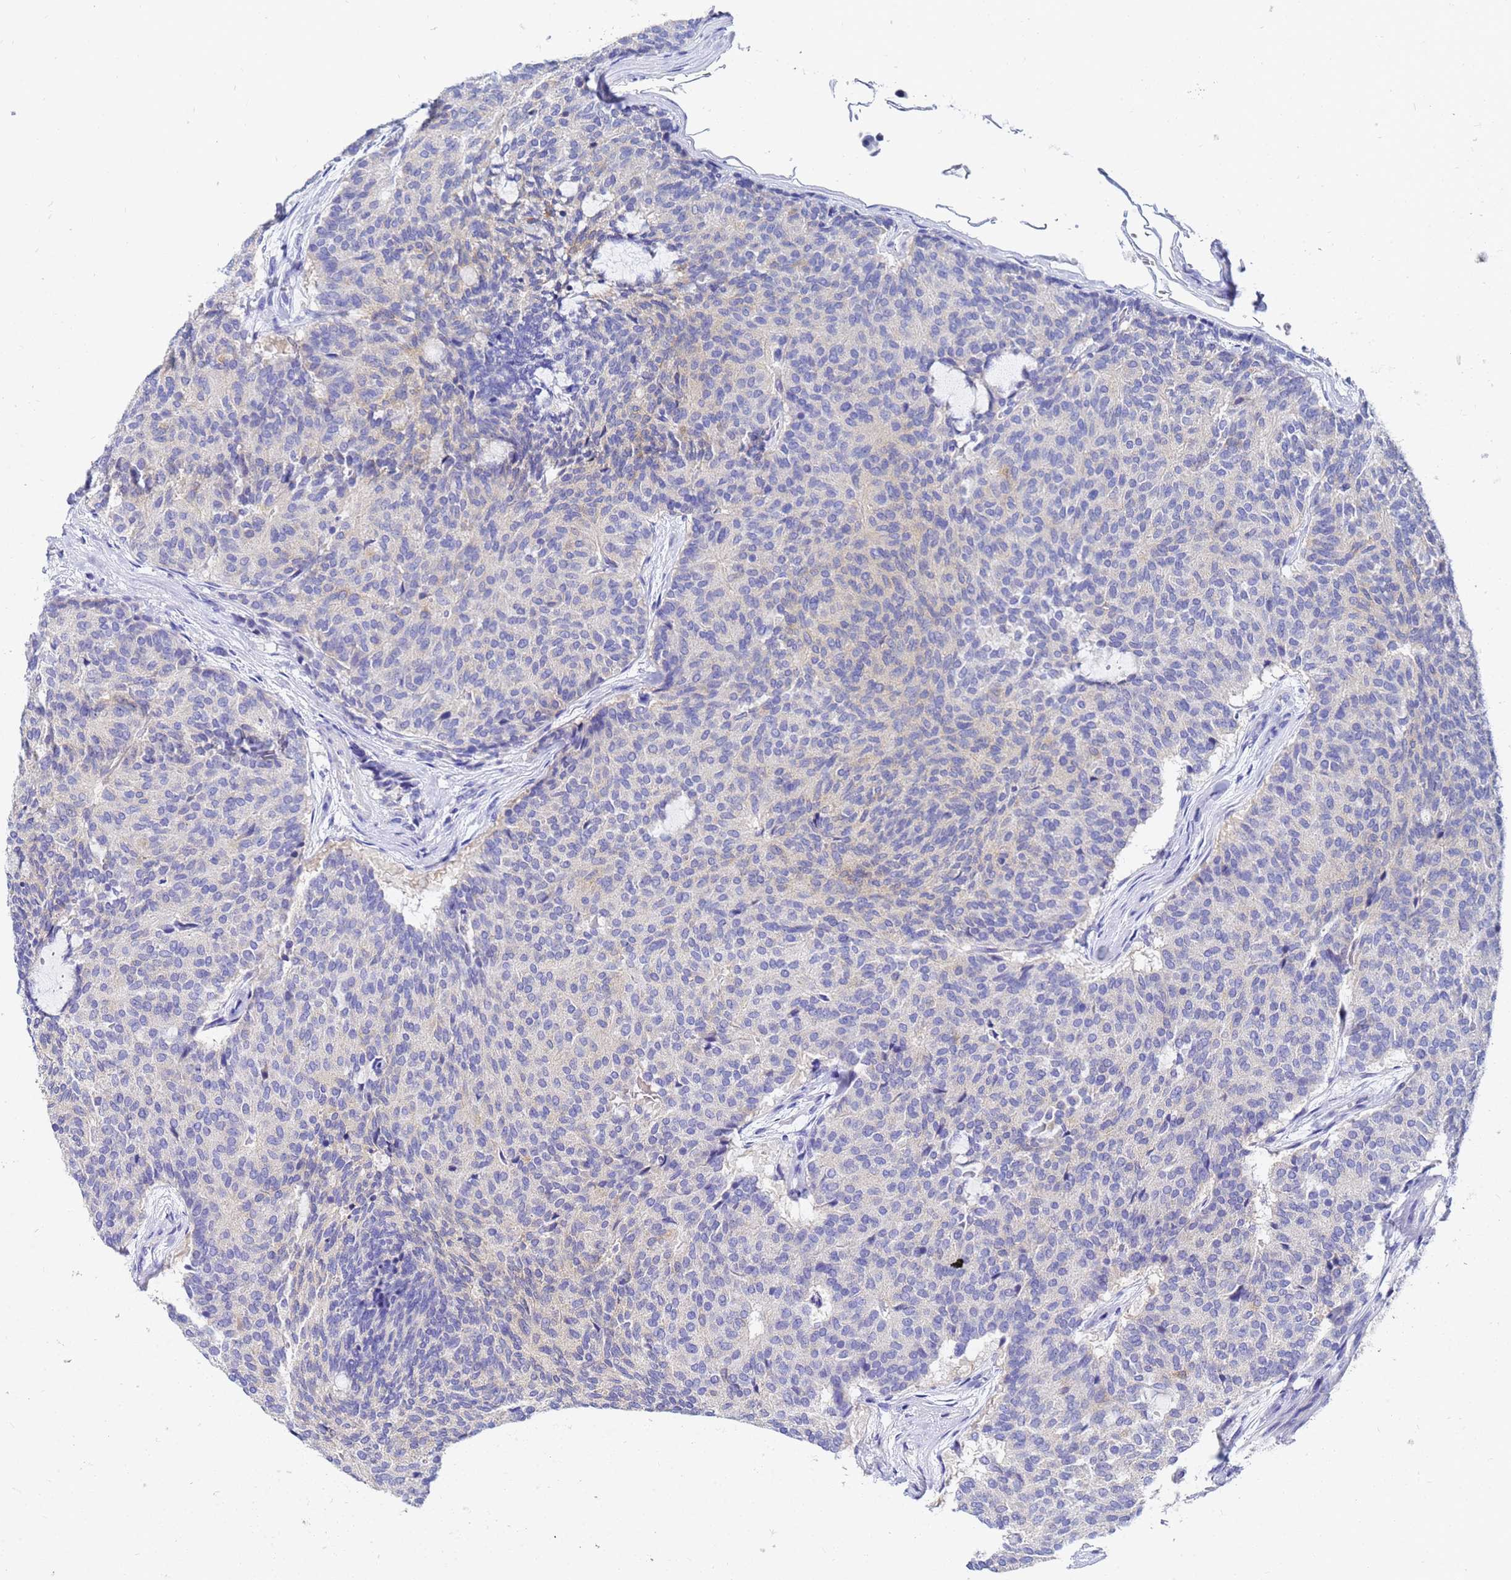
{"staining": {"intensity": "weak", "quantity": "<25%", "location": "cytoplasmic/membranous"}, "tissue": "carcinoid", "cell_type": "Tumor cells", "image_type": "cancer", "snomed": [{"axis": "morphology", "description": "Carcinoid, malignant, NOS"}, {"axis": "topography", "description": "Pancreas"}], "caption": "Immunohistochemistry histopathology image of human carcinoid stained for a protein (brown), which exhibits no positivity in tumor cells. The staining is performed using DAB brown chromogen with nuclei counter-stained in using hematoxylin.", "gene": "C2orf72", "patient": {"sex": "female", "age": 54}}